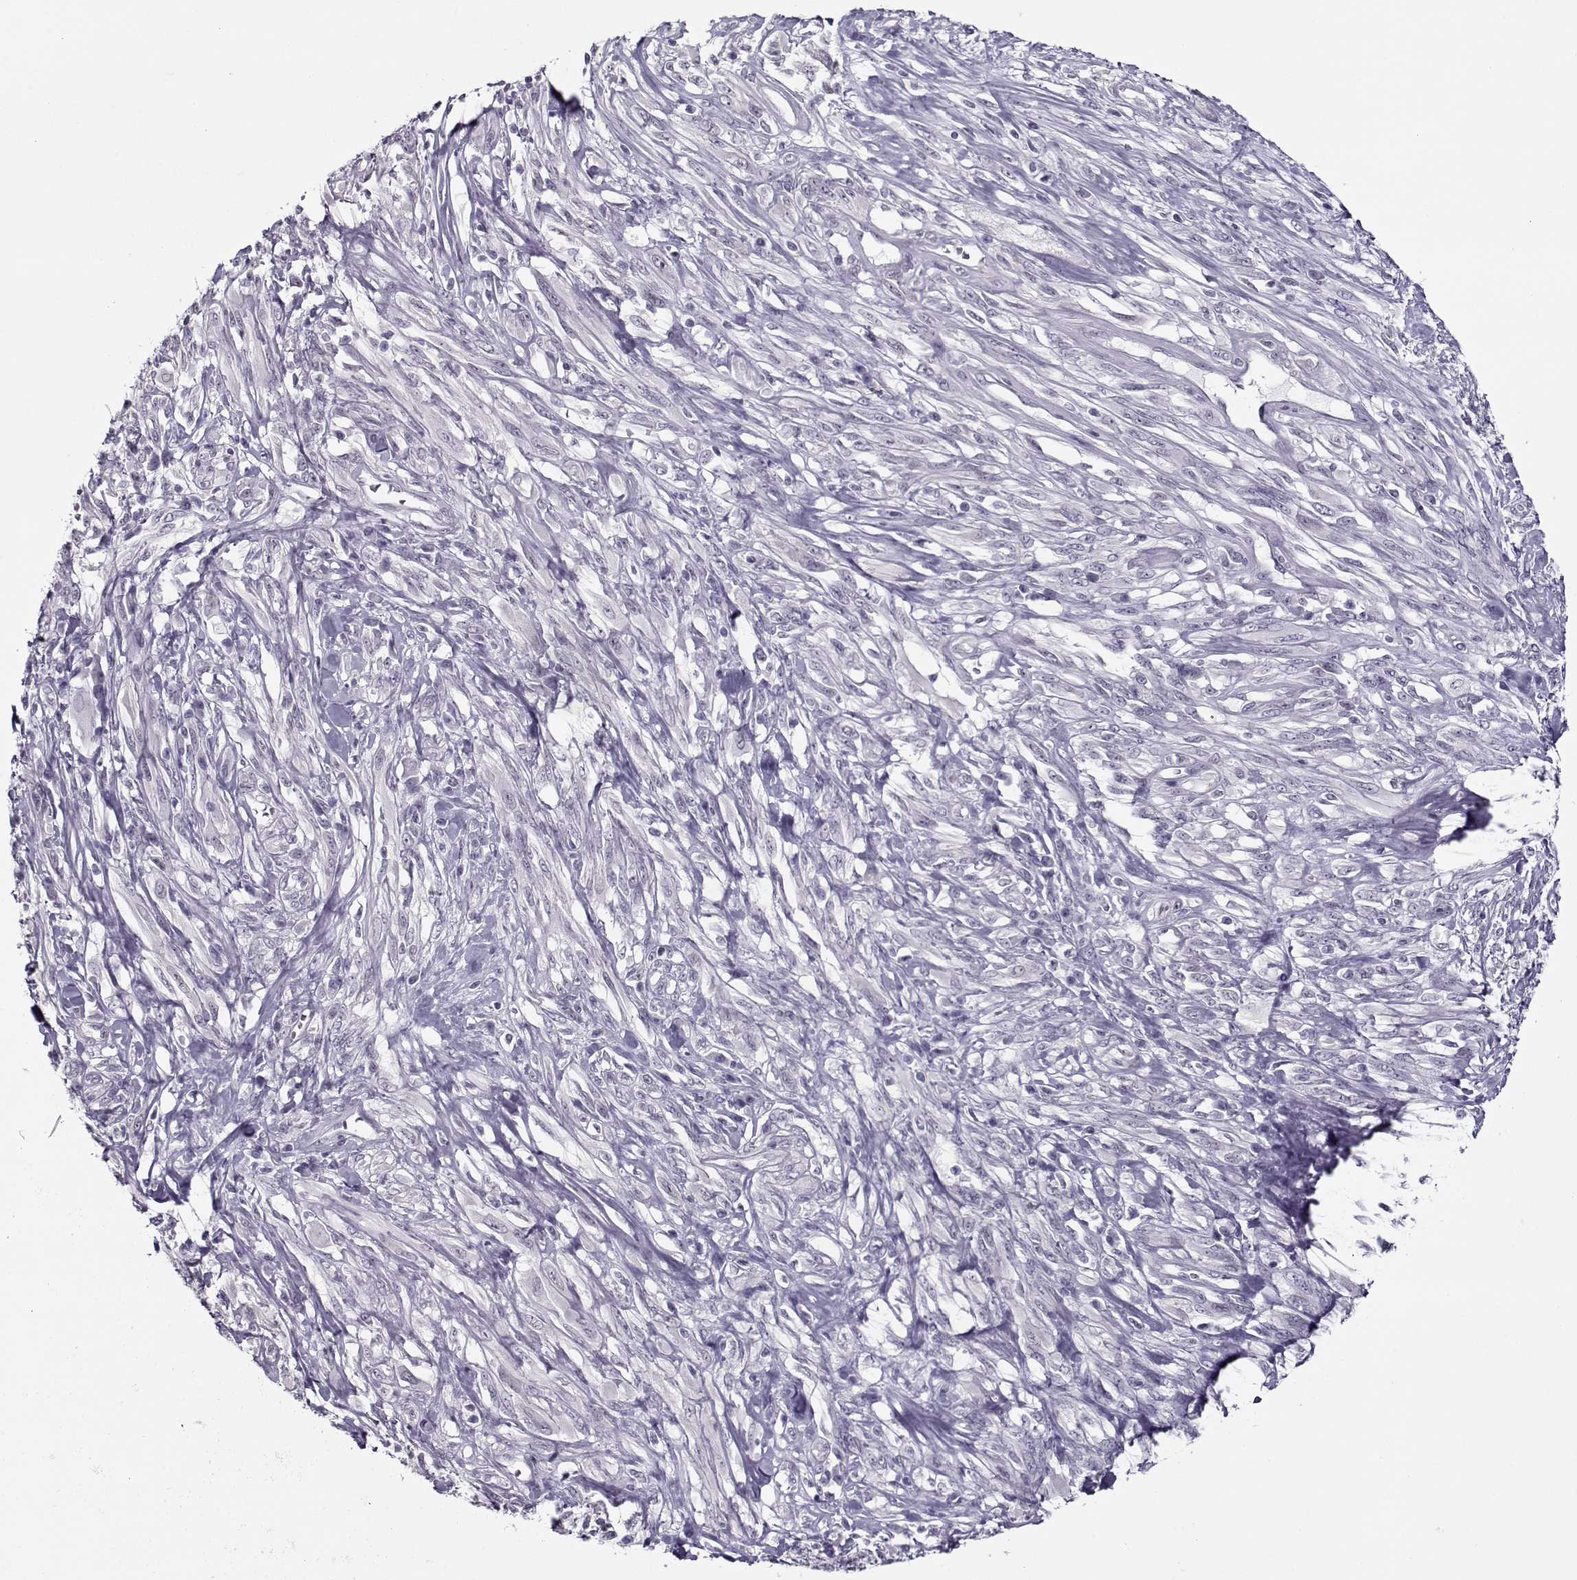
{"staining": {"intensity": "negative", "quantity": "none", "location": "none"}, "tissue": "melanoma", "cell_type": "Tumor cells", "image_type": "cancer", "snomed": [{"axis": "morphology", "description": "Malignant melanoma, NOS"}, {"axis": "topography", "description": "Skin"}], "caption": "Tumor cells show no significant staining in malignant melanoma.", "gene": "CIBAR1", "patient": {"sex": "female", "age": 91}}